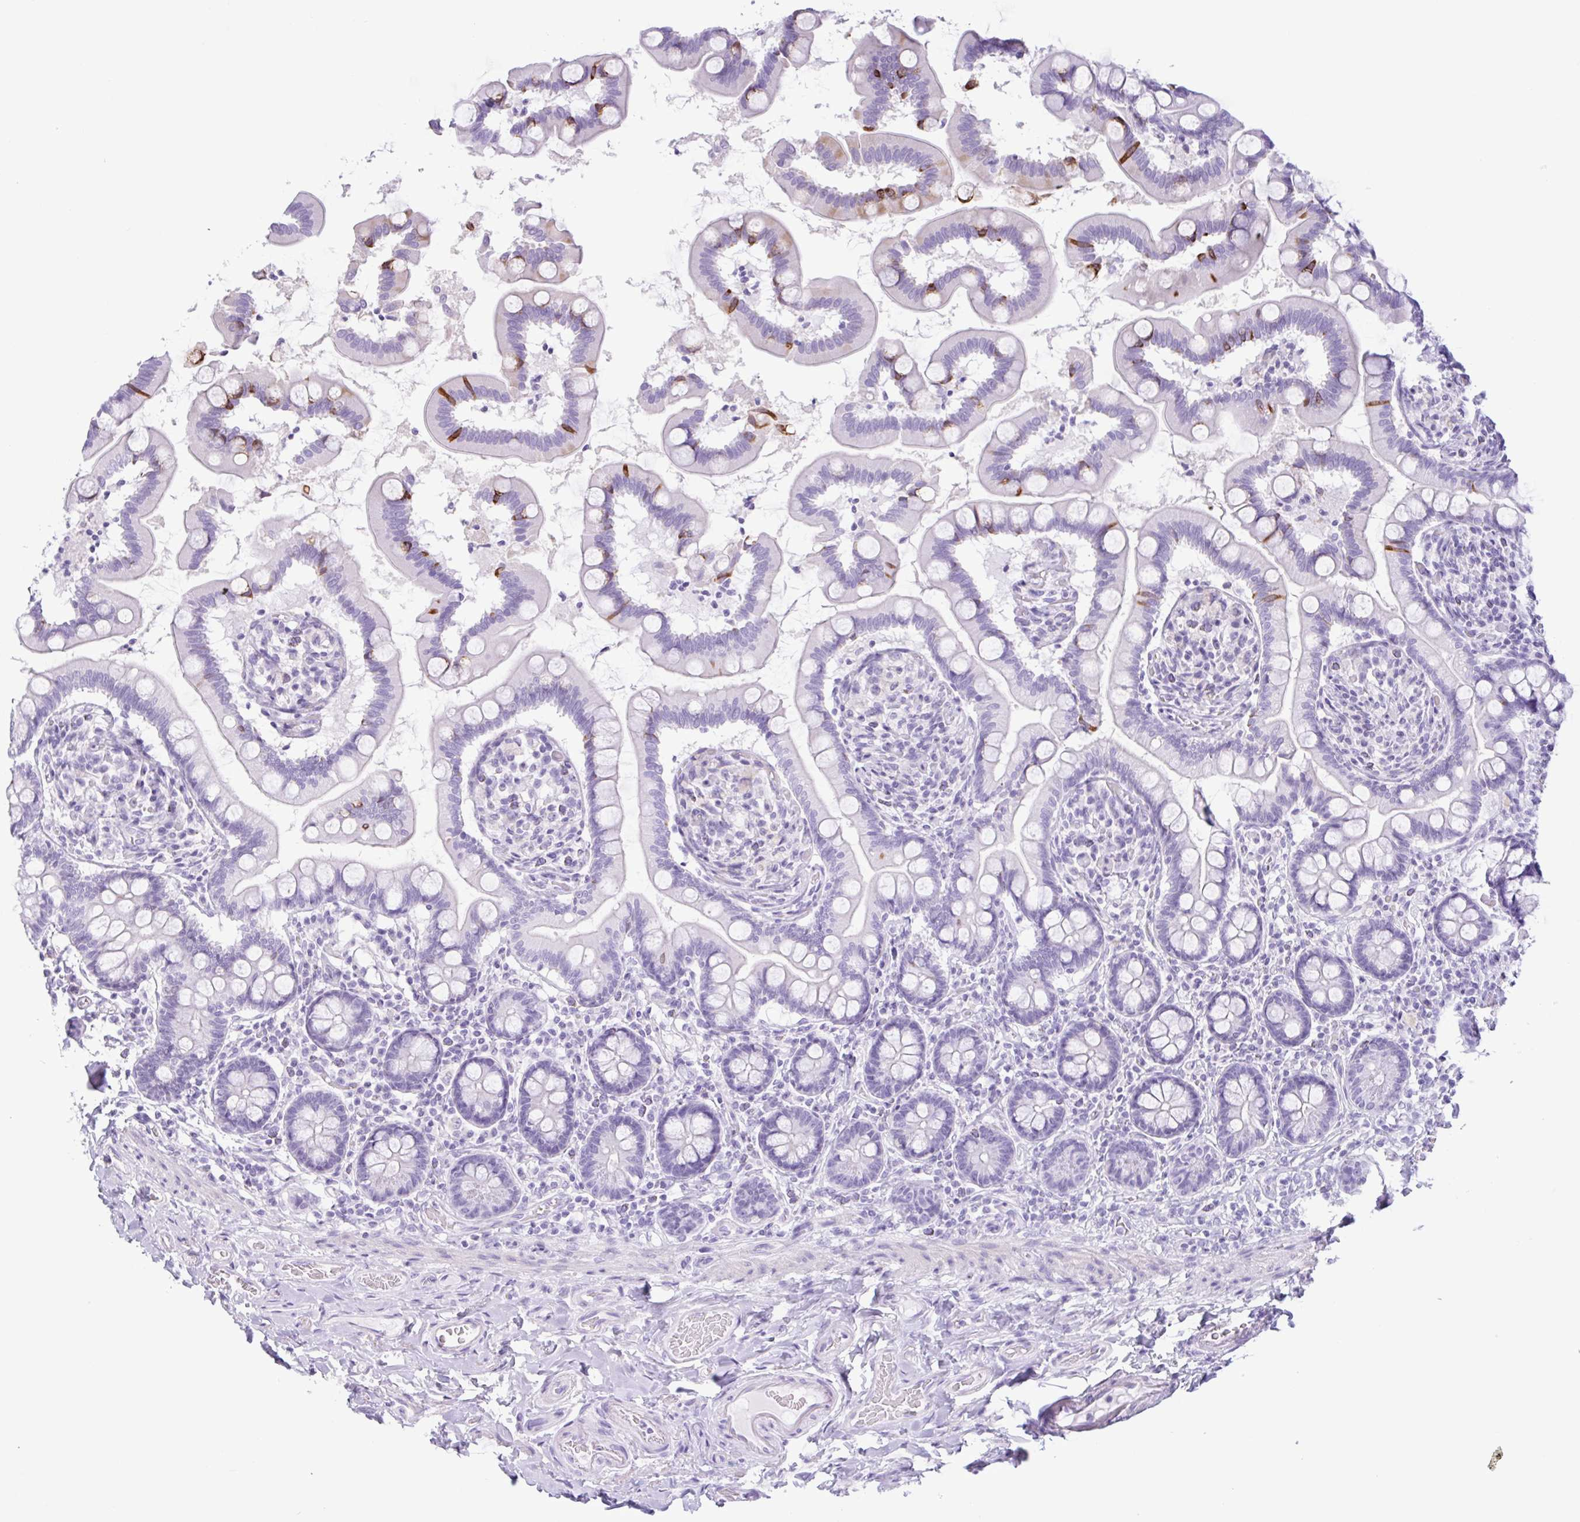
{"staining": {"intensity": "strong", "quantity": "<25%", "location": "cytoplasmic/membranous"}, "tissue": "small intestine", "cell_type": "Glandular cells", "image_type": "normal", "snomed": [{"axis": "morphology", "description": "Normal tissue, NOS"}, {"axis": "topography", "description": "Small intestine"}], "caption": "Small intestine stained with a protein marker reveals strong staining in glandular cells.", "gene": "CTSE", "patient": {"sex": "female", "age": 64}}